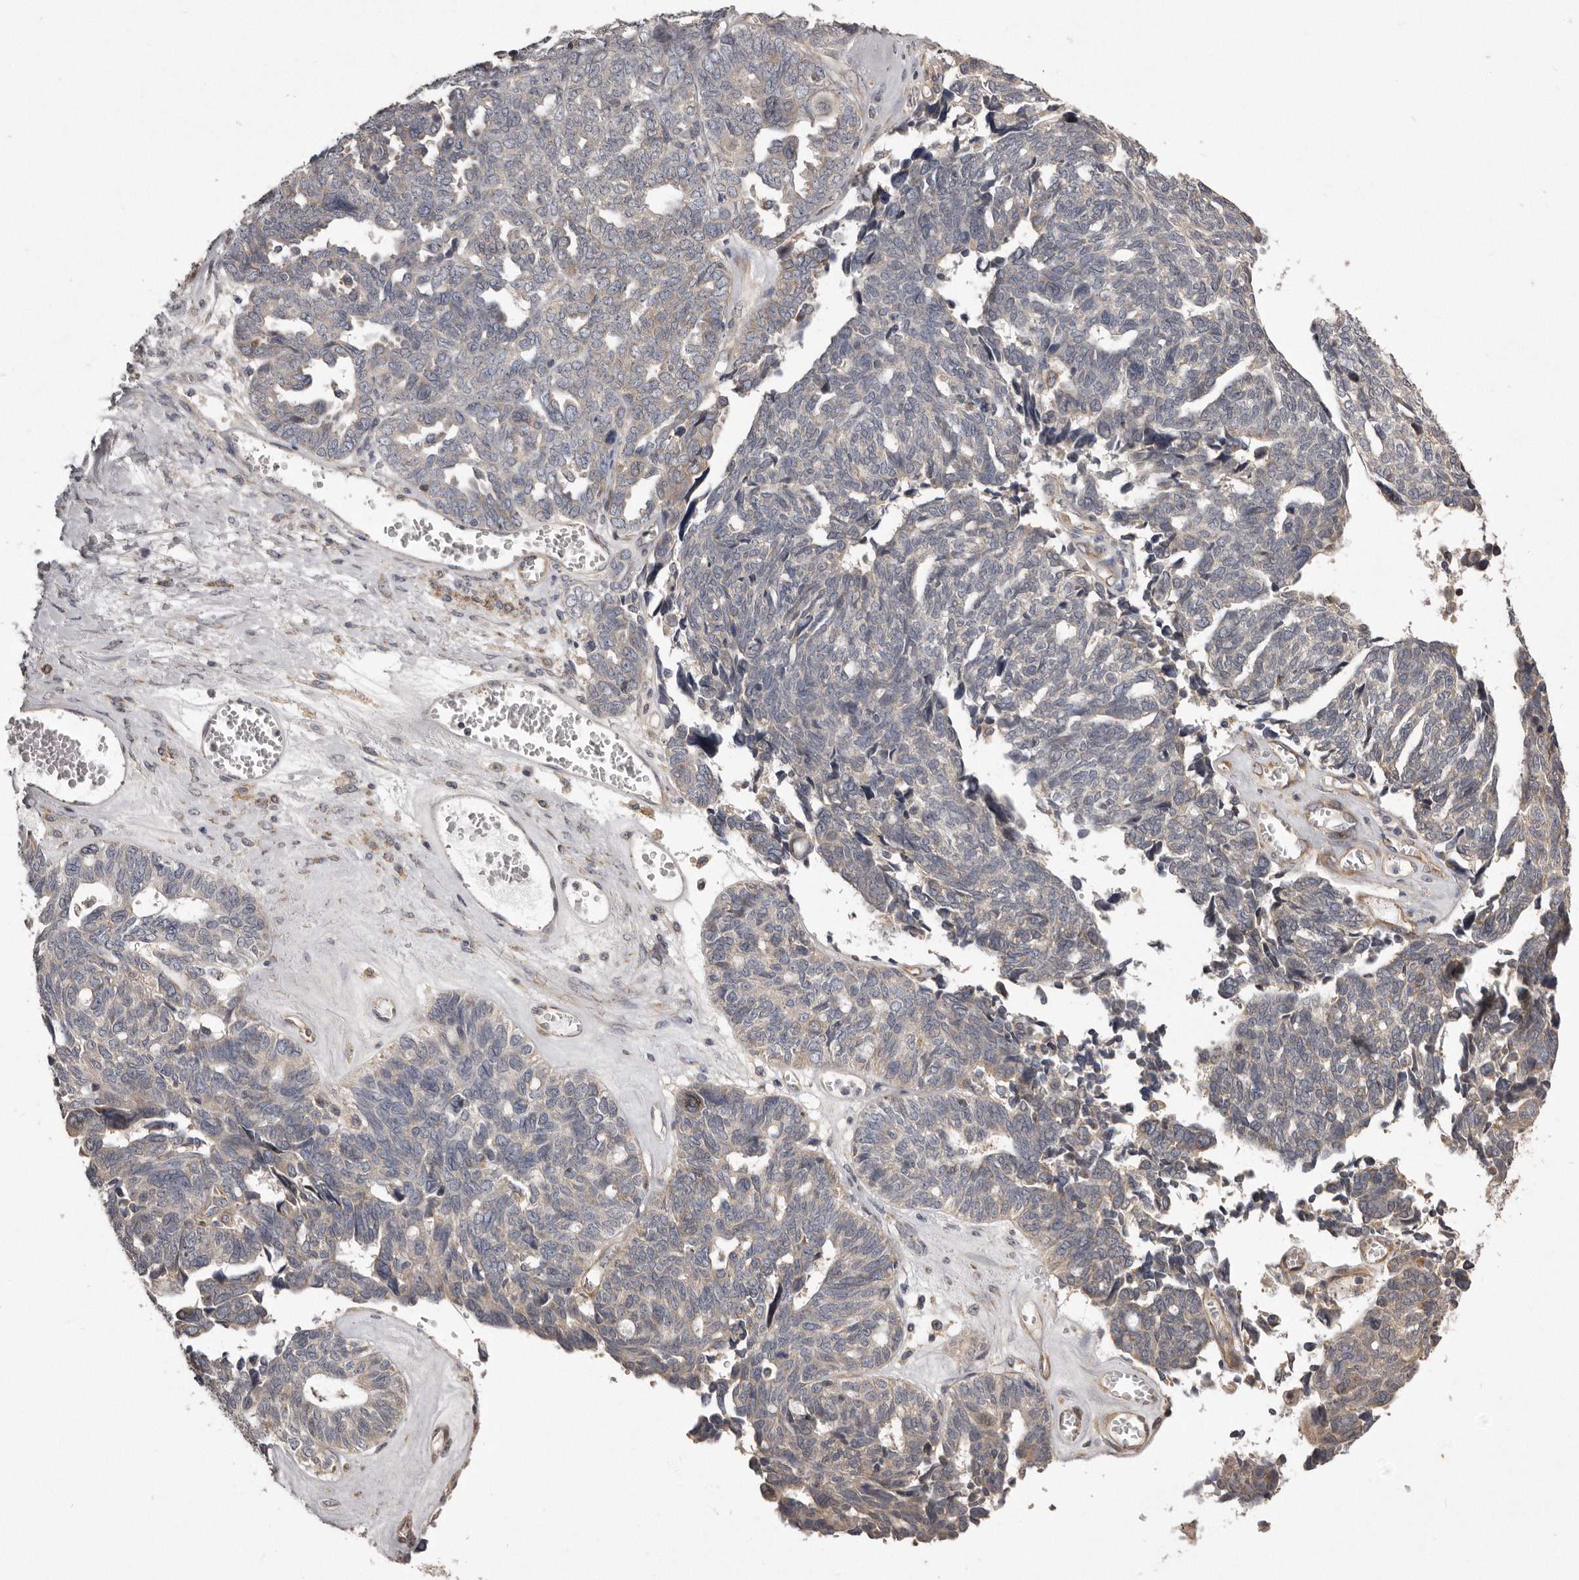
{"staining": {"intensity": "weak", "quantity": "<25%", "location": "cytoplasmic/membranous"}, "tissue": "ovarian cancer", "cell_type": "Tumor cells", "image_type": "cancer", "snomed": [{"axis": "morphology", "description": "Cystadenocarcinoma, serous, NOS"}, {"axis": "topography", "description": "Ovary"}], "caption": "Histopathology image shows no protein expression in tumor cells of serous cystadenocarcinoma (ovarian) tissue.", "gene": "ARMCX1", "patient": {"sex": "female", "age": 79}}